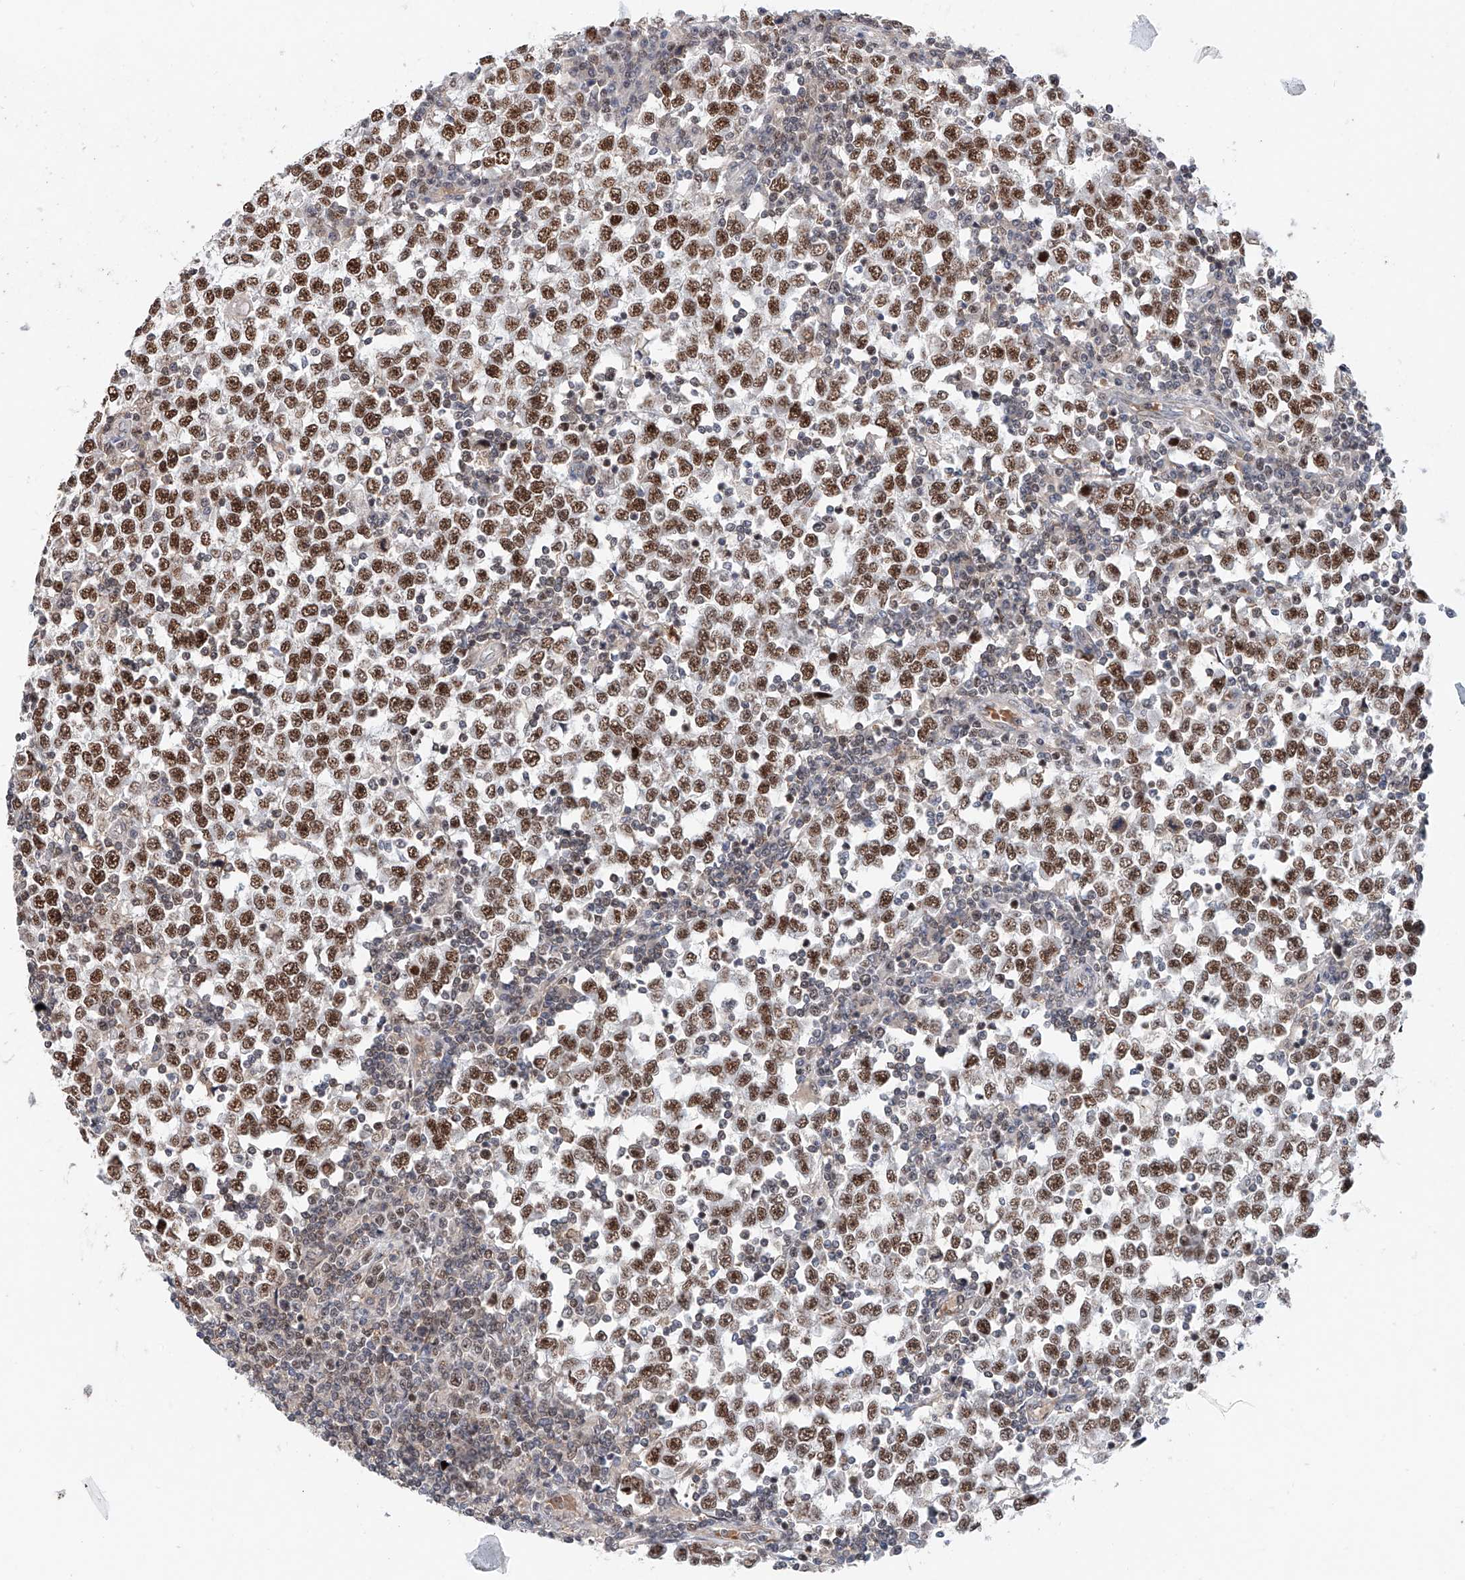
{"staining": {"intensity": "strong", "quantity": ">75%", "location": "nuclear"}, "tissue": "testis cancer", "cell_type": "Tumor cells", "image_type": "cancer", "snomed": [{"axis": "morphology", "description": "Seminoma, NOS"}, {"axis": "topography", "description": "Testis"}], "caption": "High-magnification brightfield microscopy of testis cancer stained with DAB (brown) and counterstained with hematoxylin (blue). tumor cells exhibit strong nuclear positivity is appreciated in approximately>75% of cells.", "gene": "SNRNP200", "patient": {"sex": "male", "age": 65}}